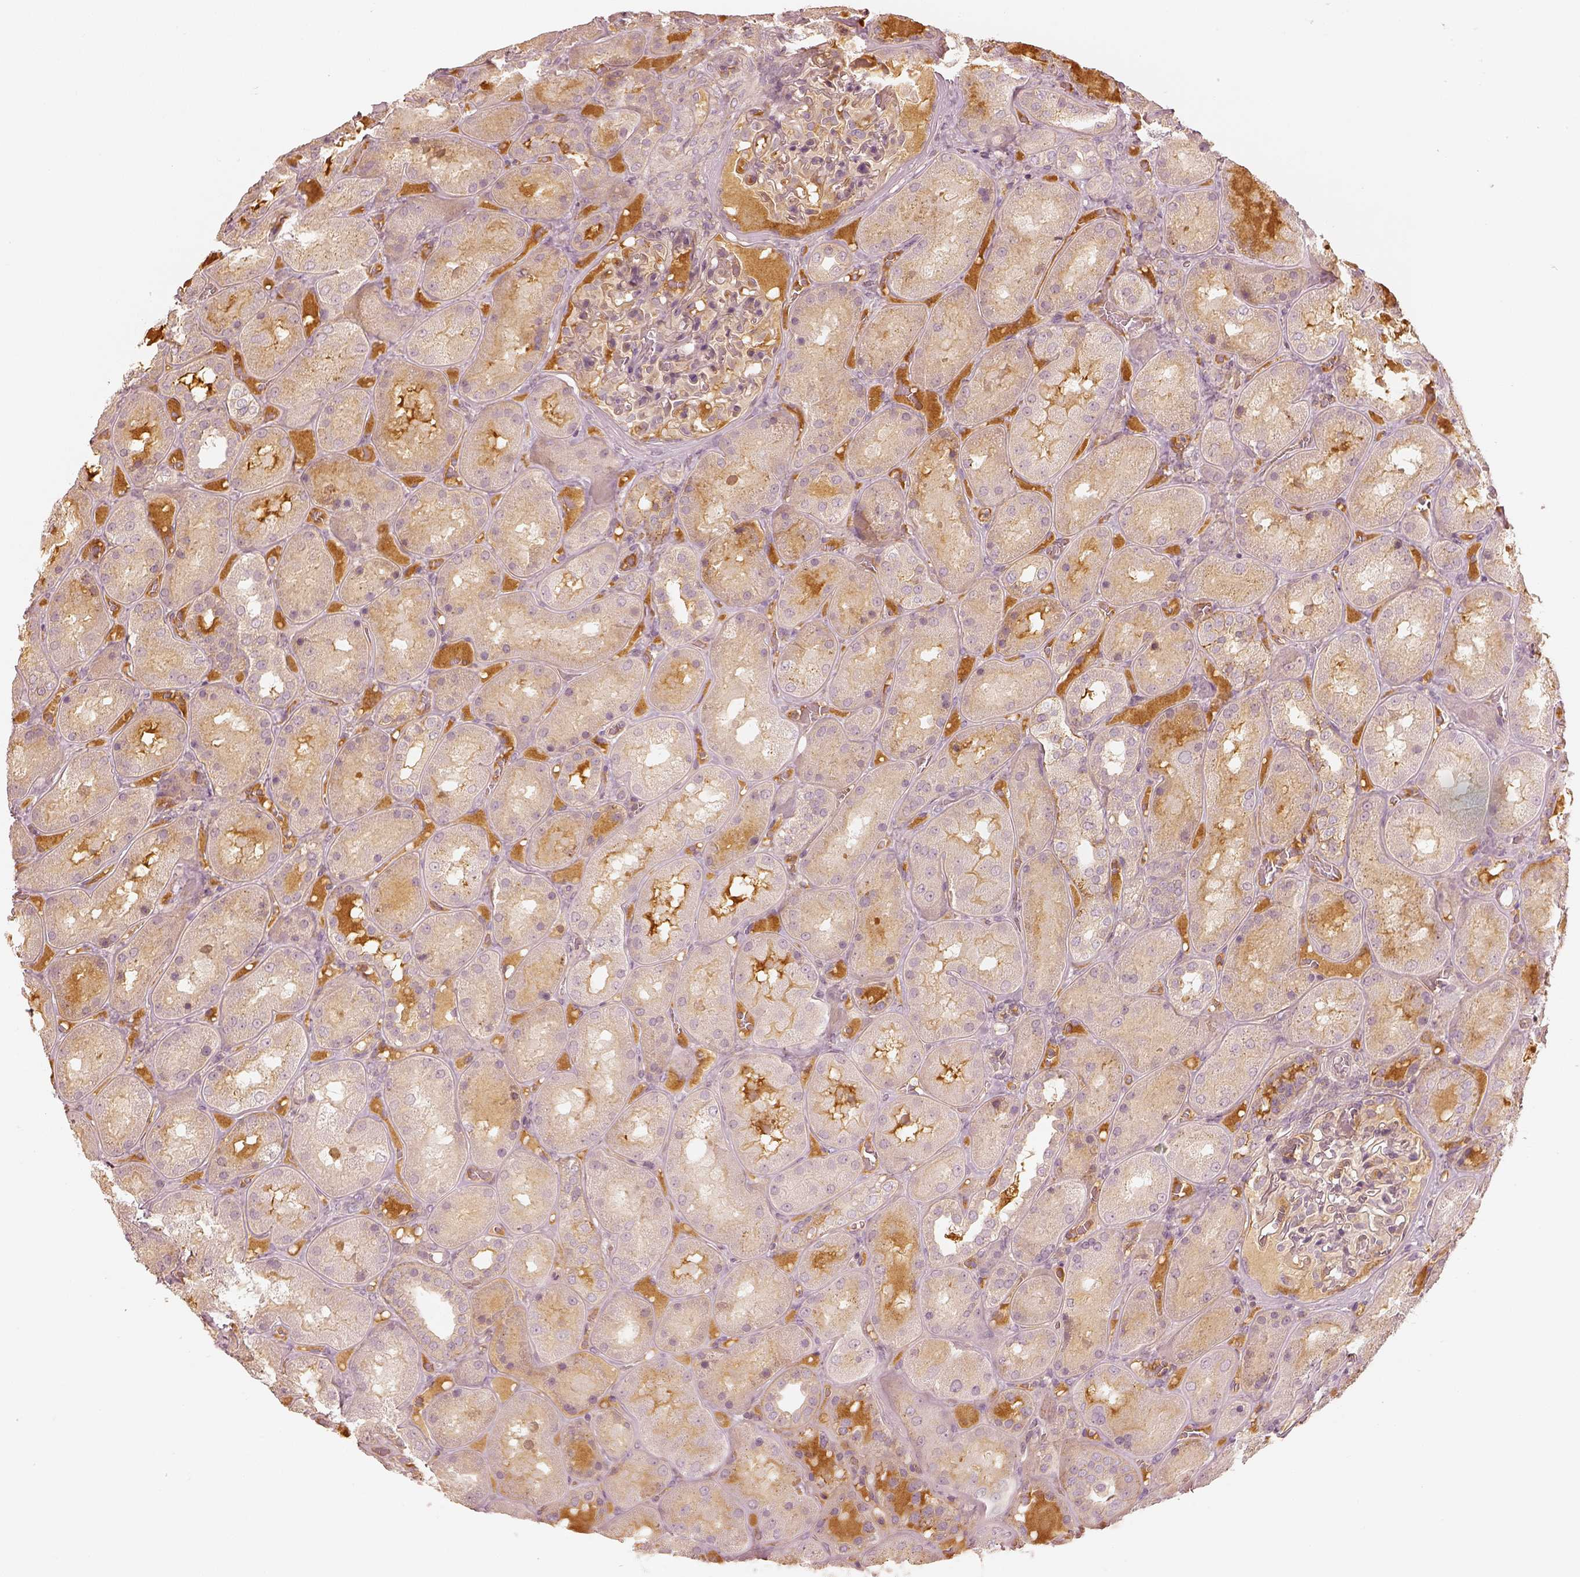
{"staining": {"intensity": "weak", "quantity": "<25%", "location": "cytoplasmic/membranous"}, "tissue": "kidney", "cell_type": "Cells in glomeruli", "image_type": "normal", "snomed": [{"axis": "morphology", "description": "Normal tissue, NOS"}, {"axis": "topography", "description": "Kidney"}], "caption": "DAB (3,3'-diaminobenzidine) immunohistochemical staining of benign kidney shows no significant staining in cells in glomeruli.", "gene": "GORASP2", "patient": {"sex": "male", "age": 73}}